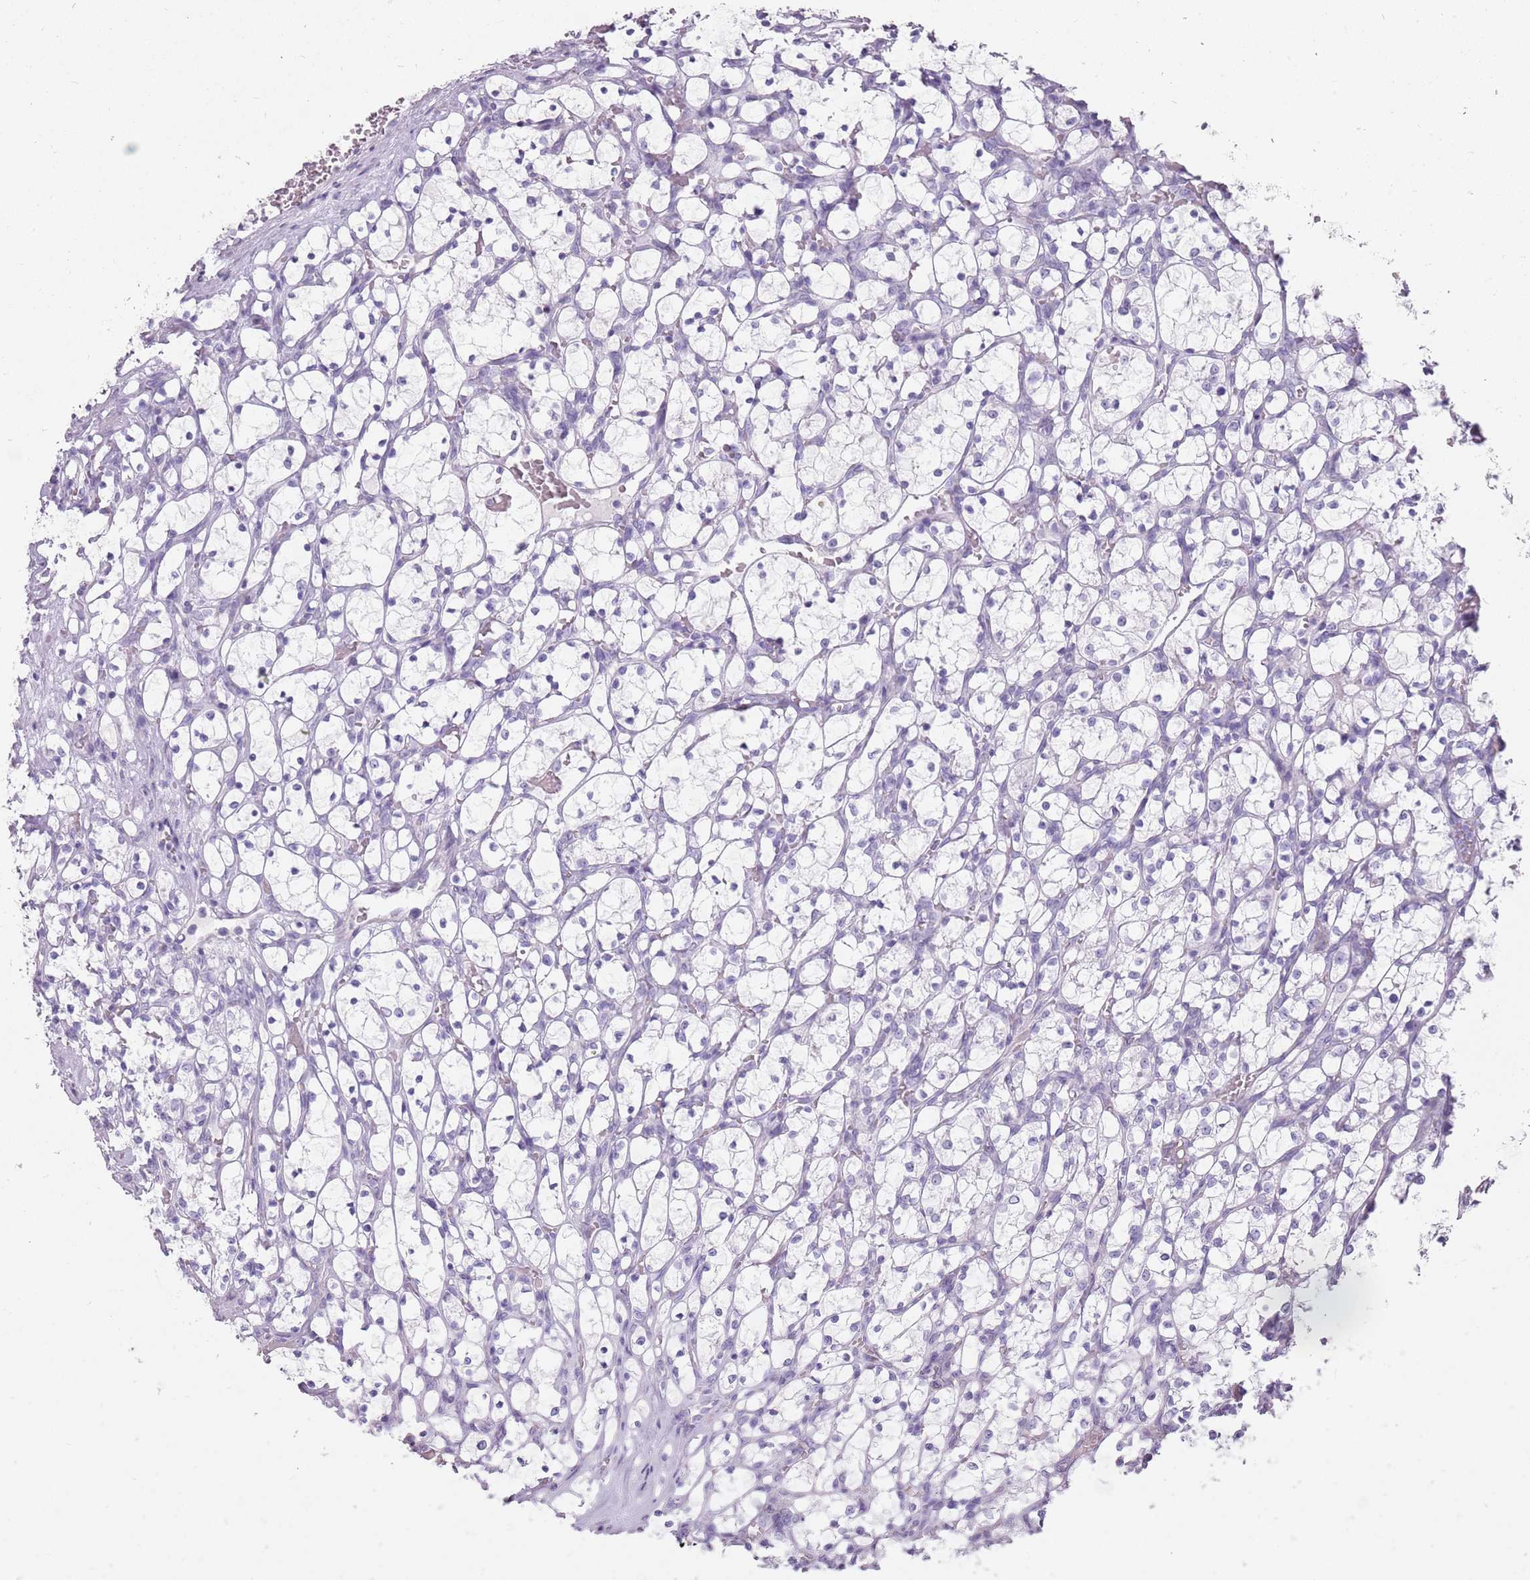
{"staining": {"intensity": "negative", "quantity": "none", "location": "none"}, "tissue": "renal cancer", "cell_type": "Tumor cells", "image_type": "cancer", "snomed": [{"axis": "morphology", "description": "Adenocarcinoma, NOS"}, {"axis": "topography", "description": "Kidney"}], "caption": "DAB (3,3'-diaminobenzidine) immunohistochemical staining of human renal cancer (adenocarcinoma) reveals no significant positivity in tumor cells.", "gene": "DDX4", "patient": {"sex": "female", "age": 69}}